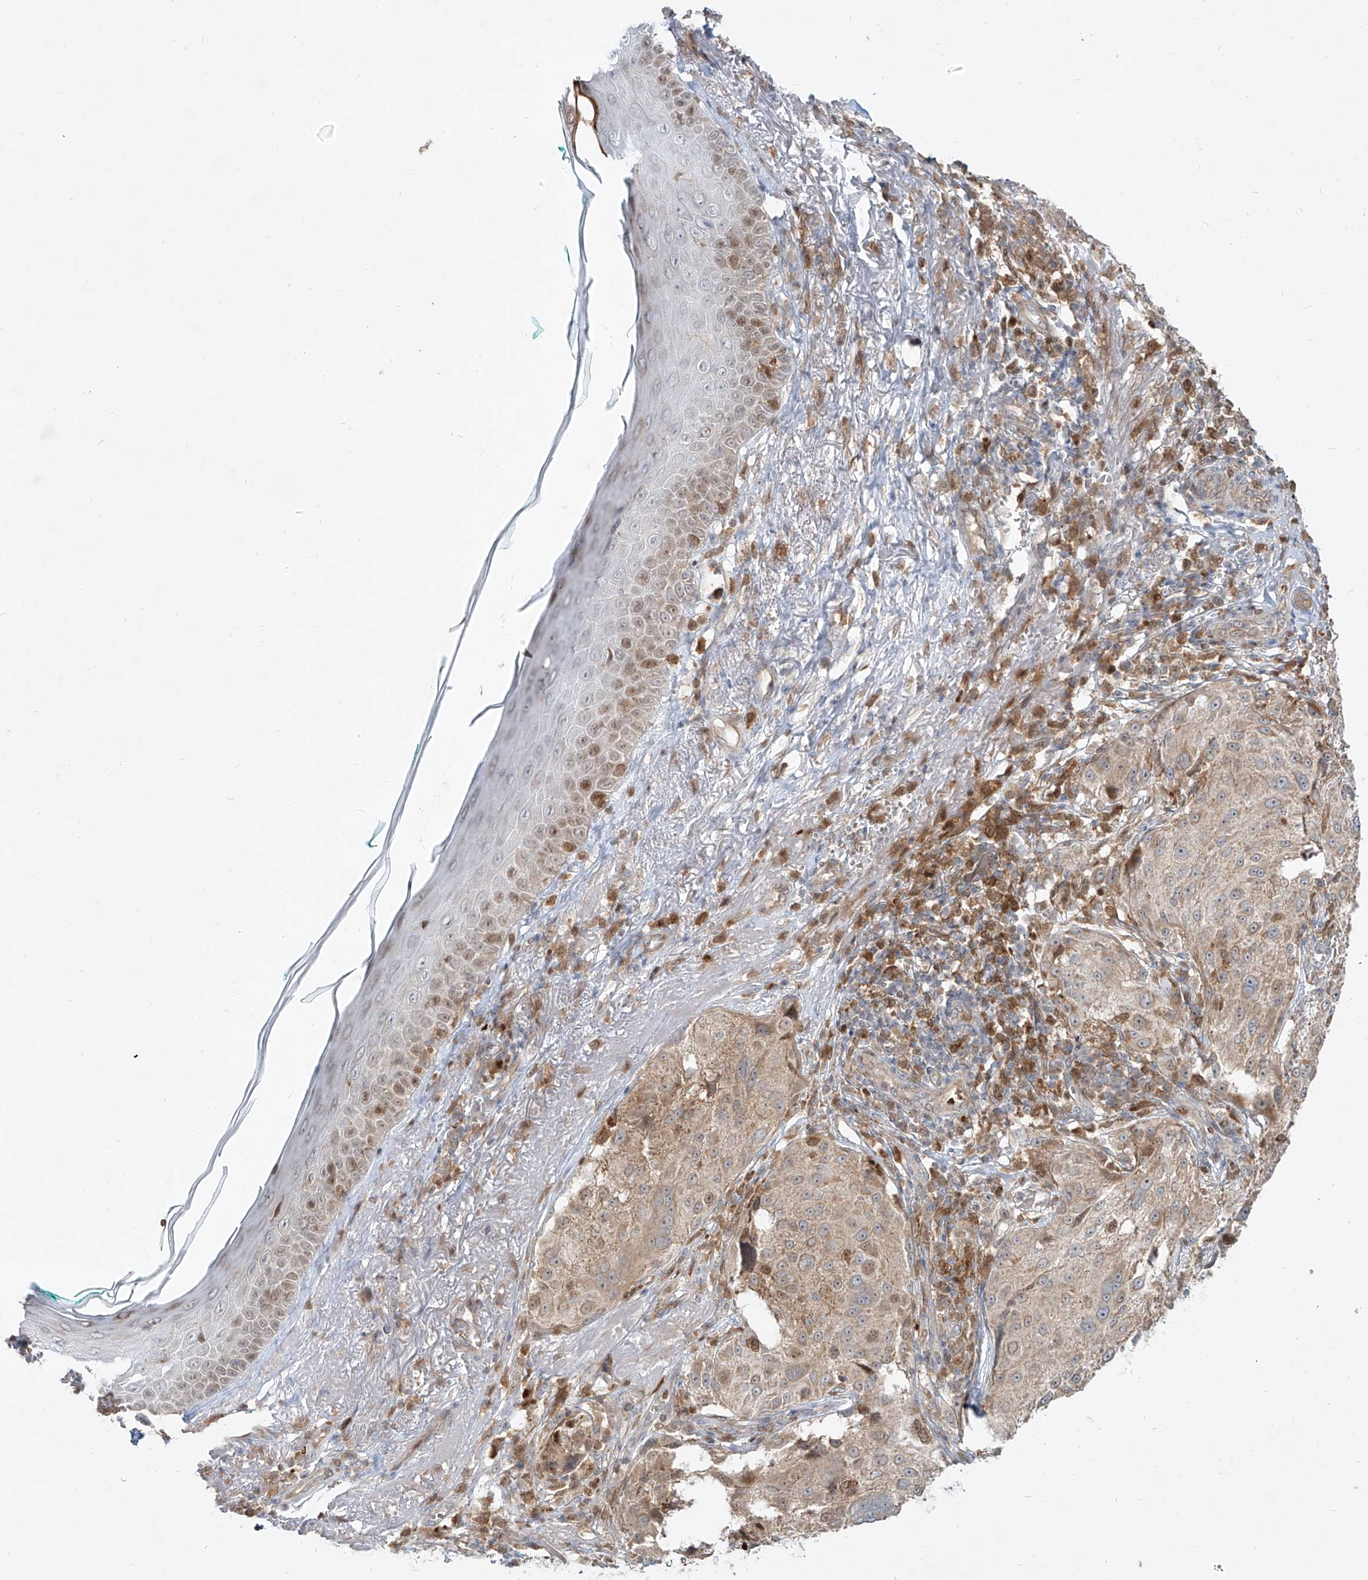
{"staining": {"intensity": "moderate", "quantity": "<25%", "location": "cytoplasmic/membranous,nuclear"}, "tissue": "melanoma", "cell_type": "Tumor cells", "image_type": "cancer", "snomed": [{"axis": "morphology", "description": "Necrosis, NOS"}, {"axis": "morphology", "description": "Malignant melanoma, NOS"}, {"axis": "topography", "description": "Skin"}], "caption": "Melanoma stained with DAB (3,3'-diaminobenzidine) IHC shows low levels of moderate cytoplasmic/membranous and nuclear expression in approximately <25% of tumor cells. (DAB IHC with brightfield microscopy, high magnification).", "gene": "FGD2", "patient": {"sex": "female", "age": 87}}